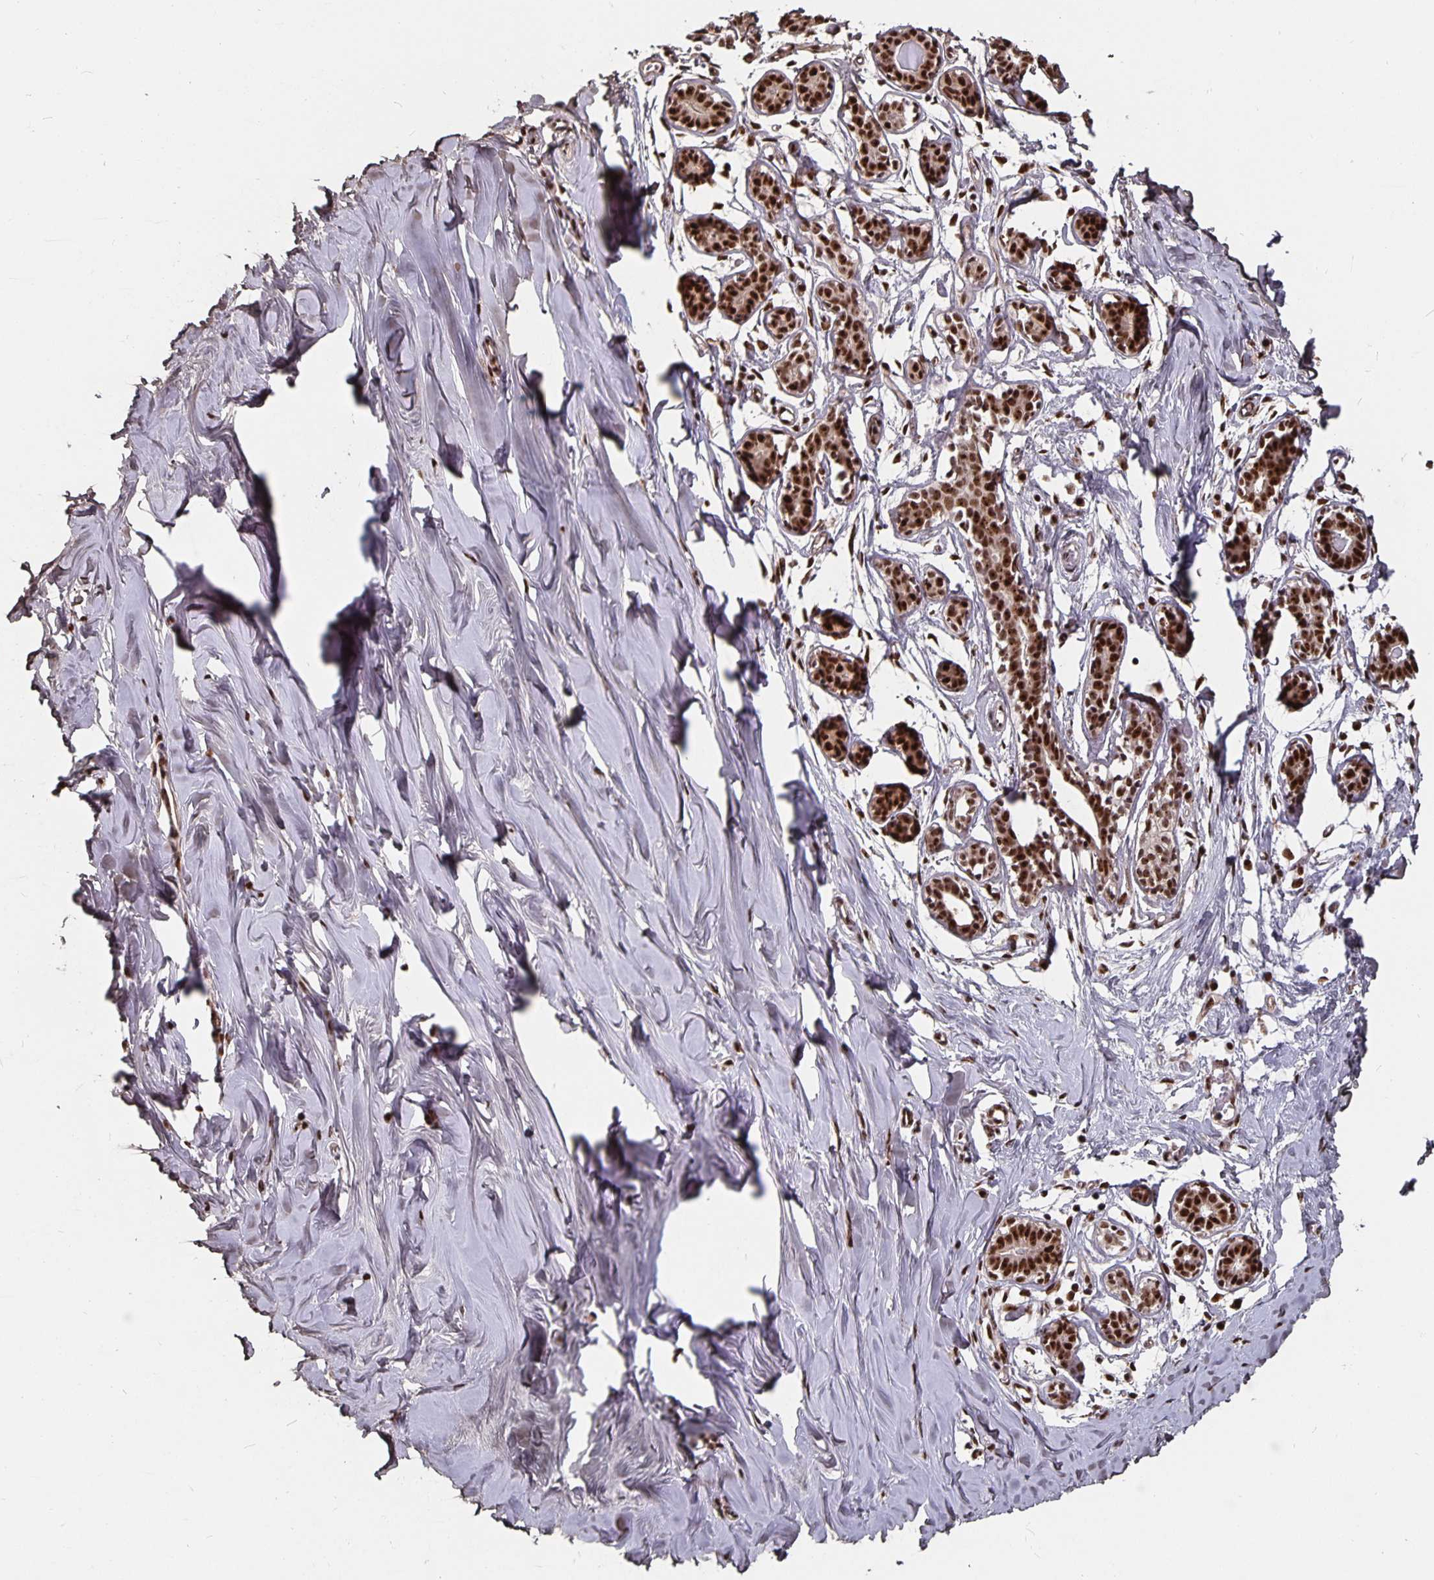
{"staining": {"intensity": "moderate", "quantity": ">75%", "location": "nuclear"}, "tissue": "breast", "cell_type": "Adipocytes", "image_type": "normal", "snomed": [{"axis": "morphology", "description": "Normal tissue, NOS"}, {"axis": "topography", "description": "Breast"}], "caption": "Immunohistochemistry (IHC) of unremarkable human breast reveals medium levels of moderate nuclear expression in about >75% of adipocytes.", "gene": "LAS1L", "patient": {"sex": "female", "age": 27}}